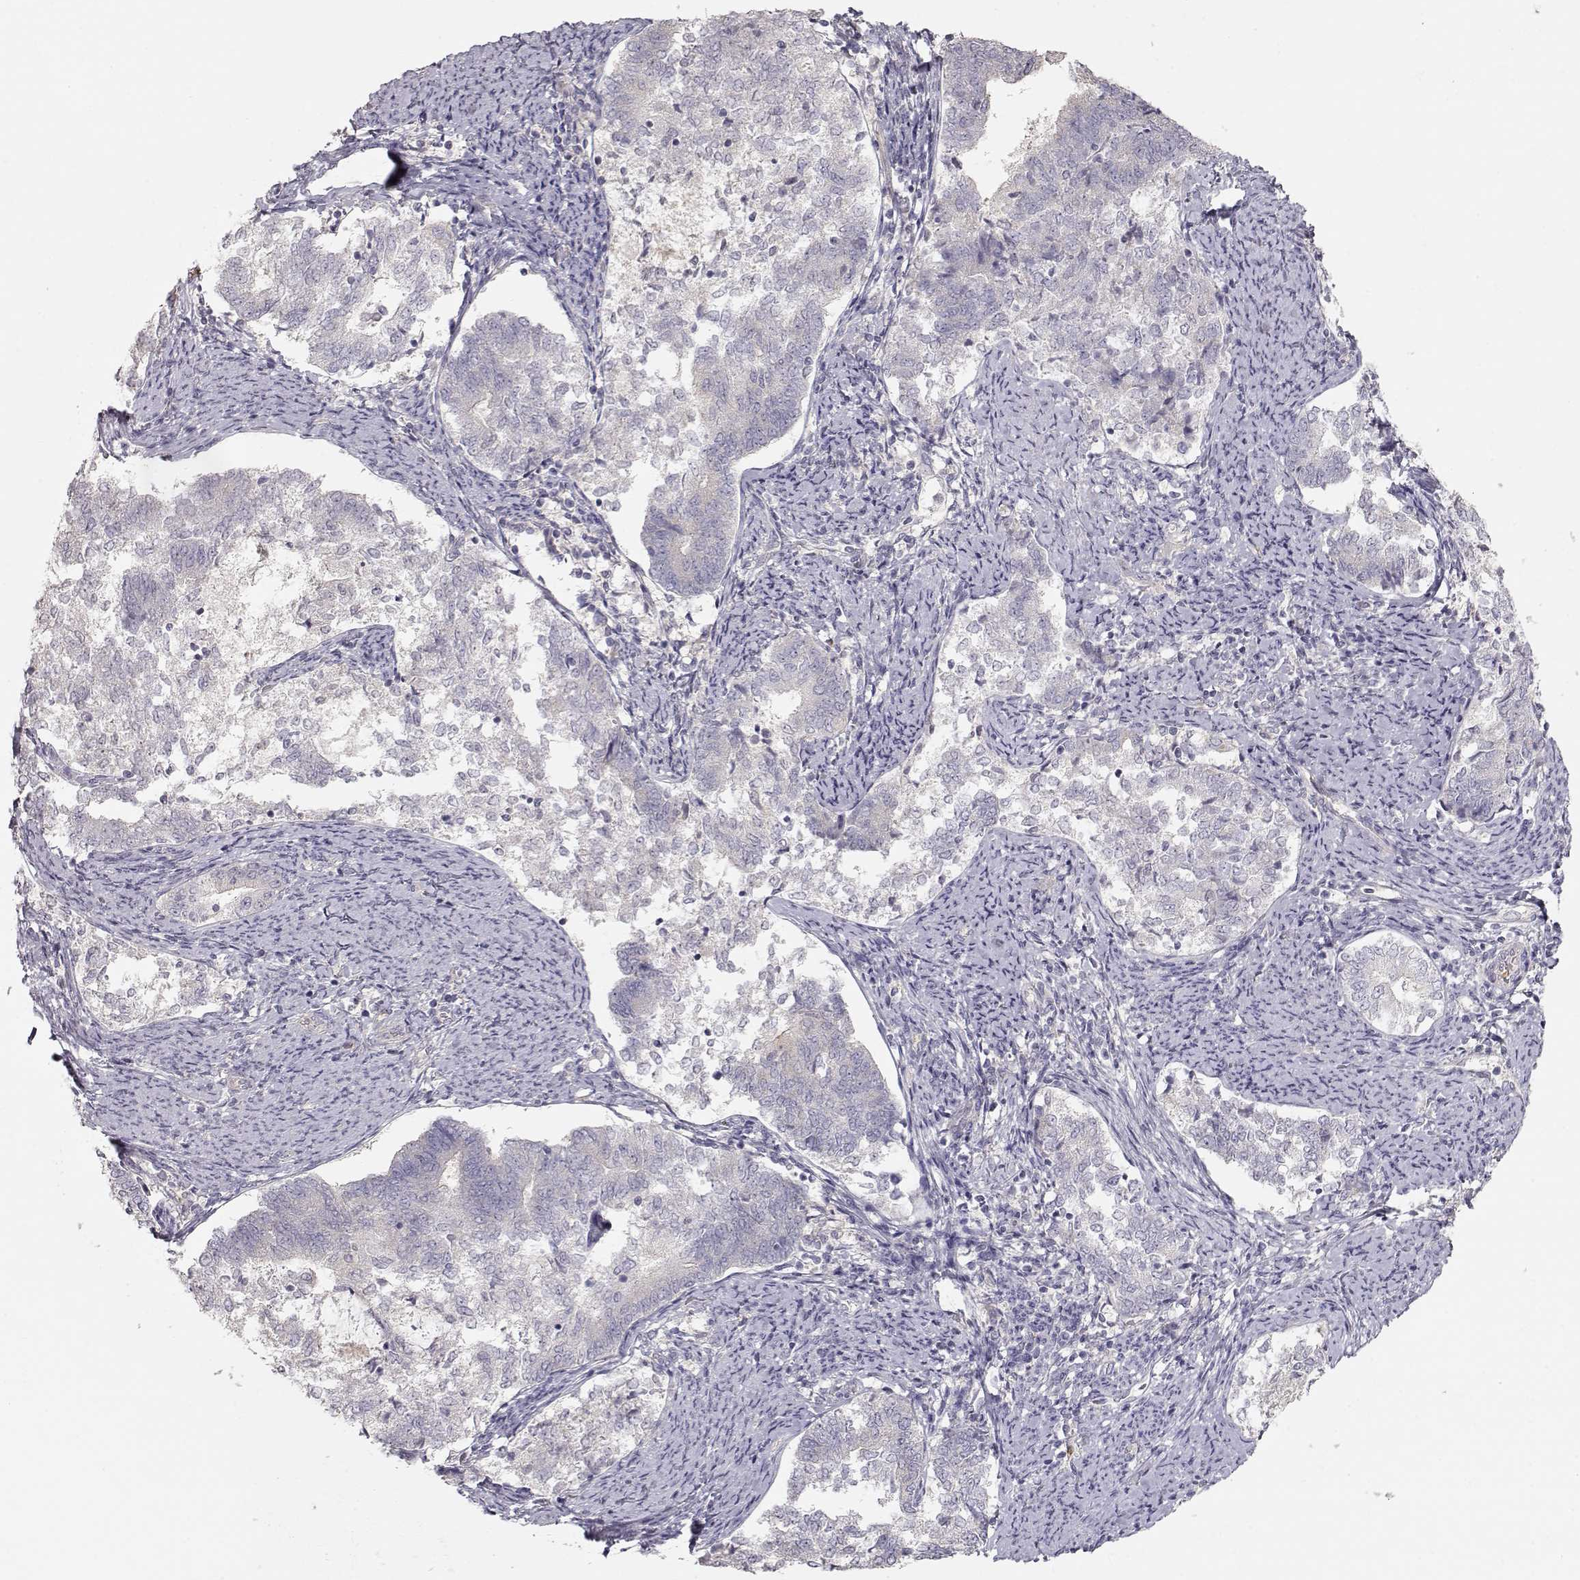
{"staining": {"intensity": "negative", "quantity": "none", "location": "none"}, "tissue": "endometrial cancer", "cell_type": "Tumor cells", "image_type": "cancer", "snomed": [{"axis": "morphology", "description": "Adenocarcinoma, NOS"}, {"axis": "topography", "description": "Endometrium"}], "caption": "Tumor cells show no significant expression in endometrial cancer (adenocarcinoma).", "gene": "ARHGAP8", "patient": {"sex": "female", "age": 65}}